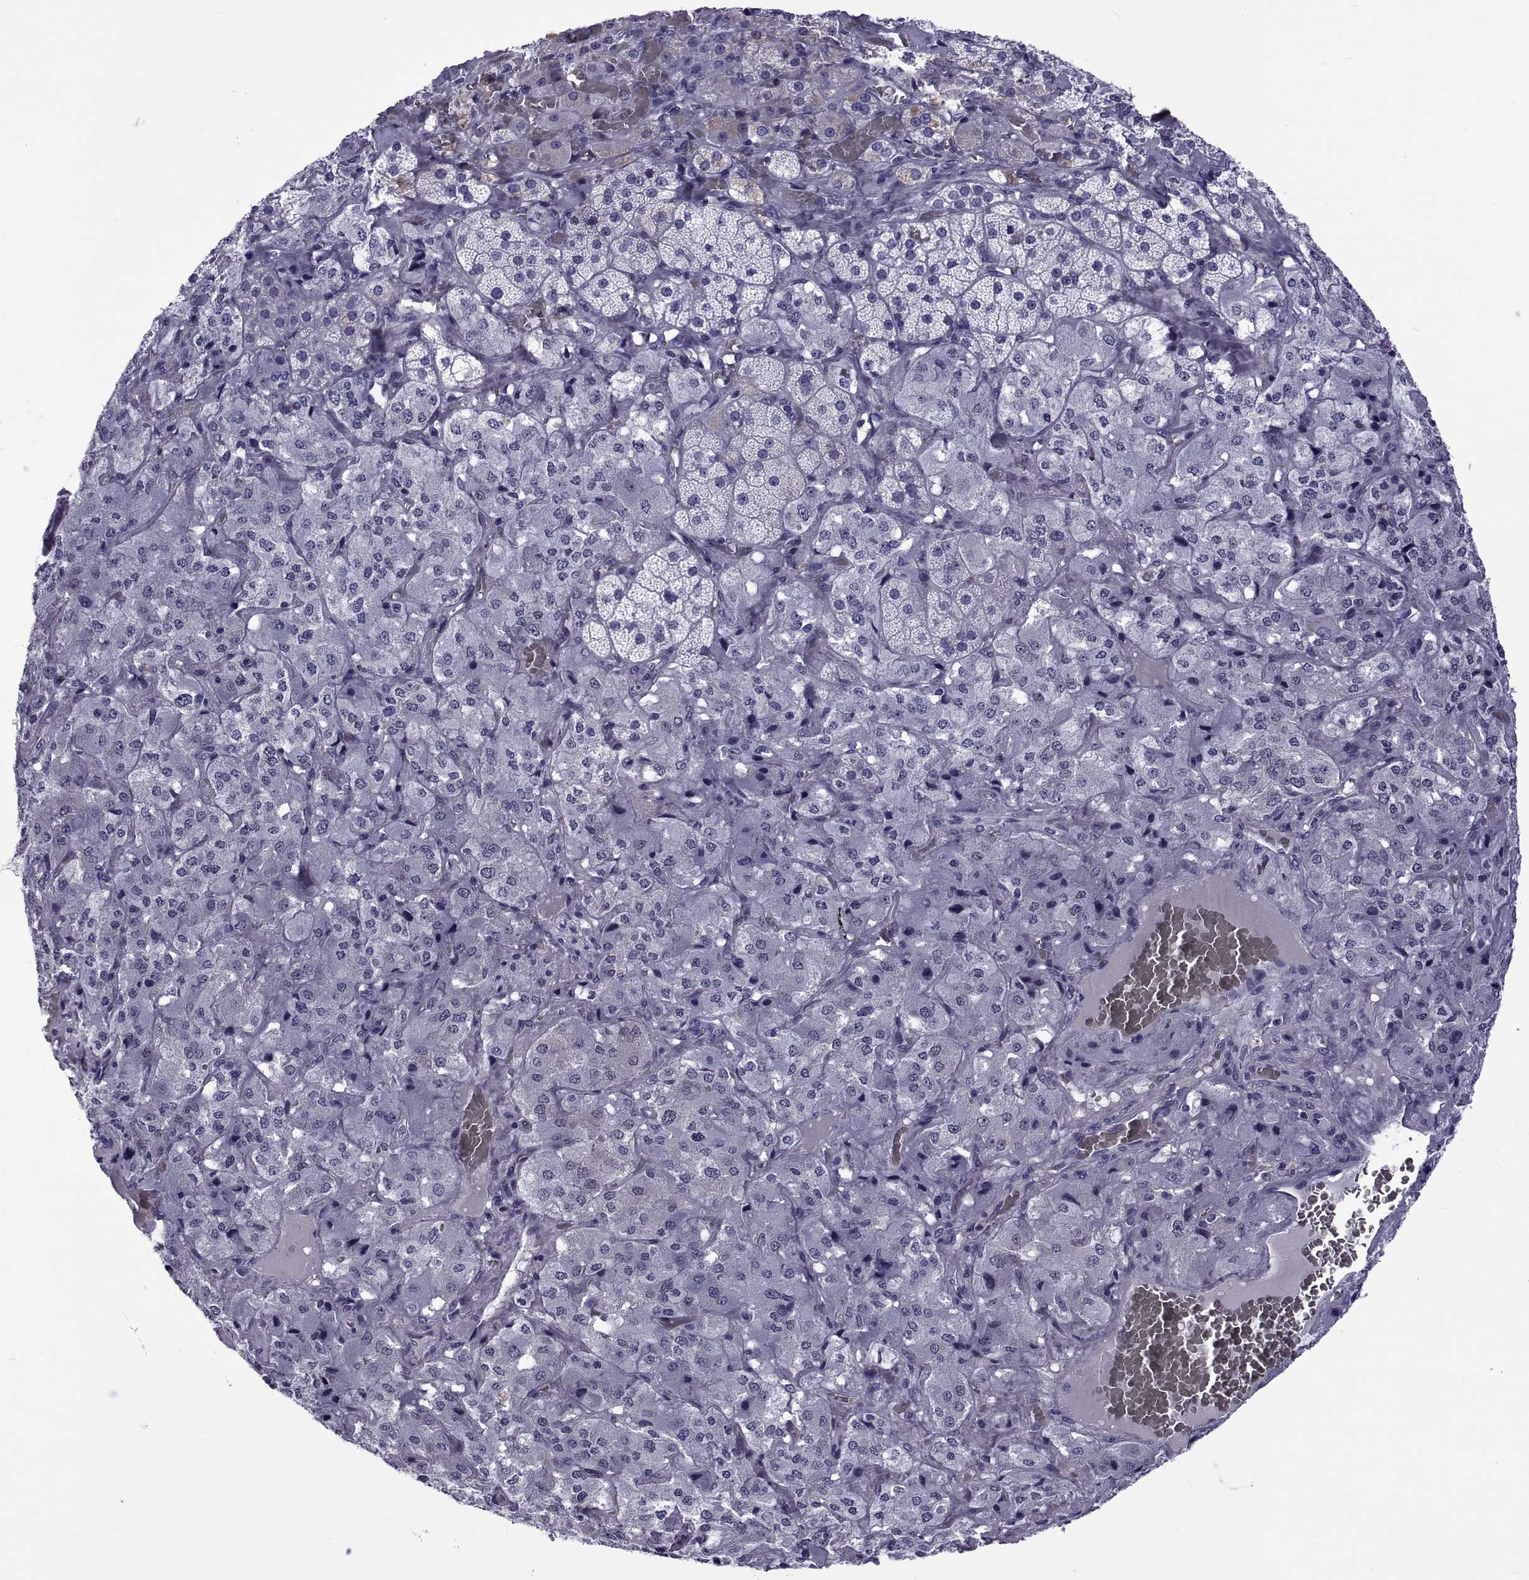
{"staining": {"intensity": "negative", "quantity": "none", "location": "none"}, "tissue": "adrenal gland", "cell_type": "Glandular cells", "image_type": "normal", "snomed": [{"axis": "morphology", "description": "Normal tissue, NOS"}, {"axis": "topography", "description": "Adrenal gland"}], "caption": "Immunohistochemistry of unremarkable human adrenal gland displays no positivity in glandular cells.", "gene": "LCN9", "patient": {"sex": "male", "age": 57}}